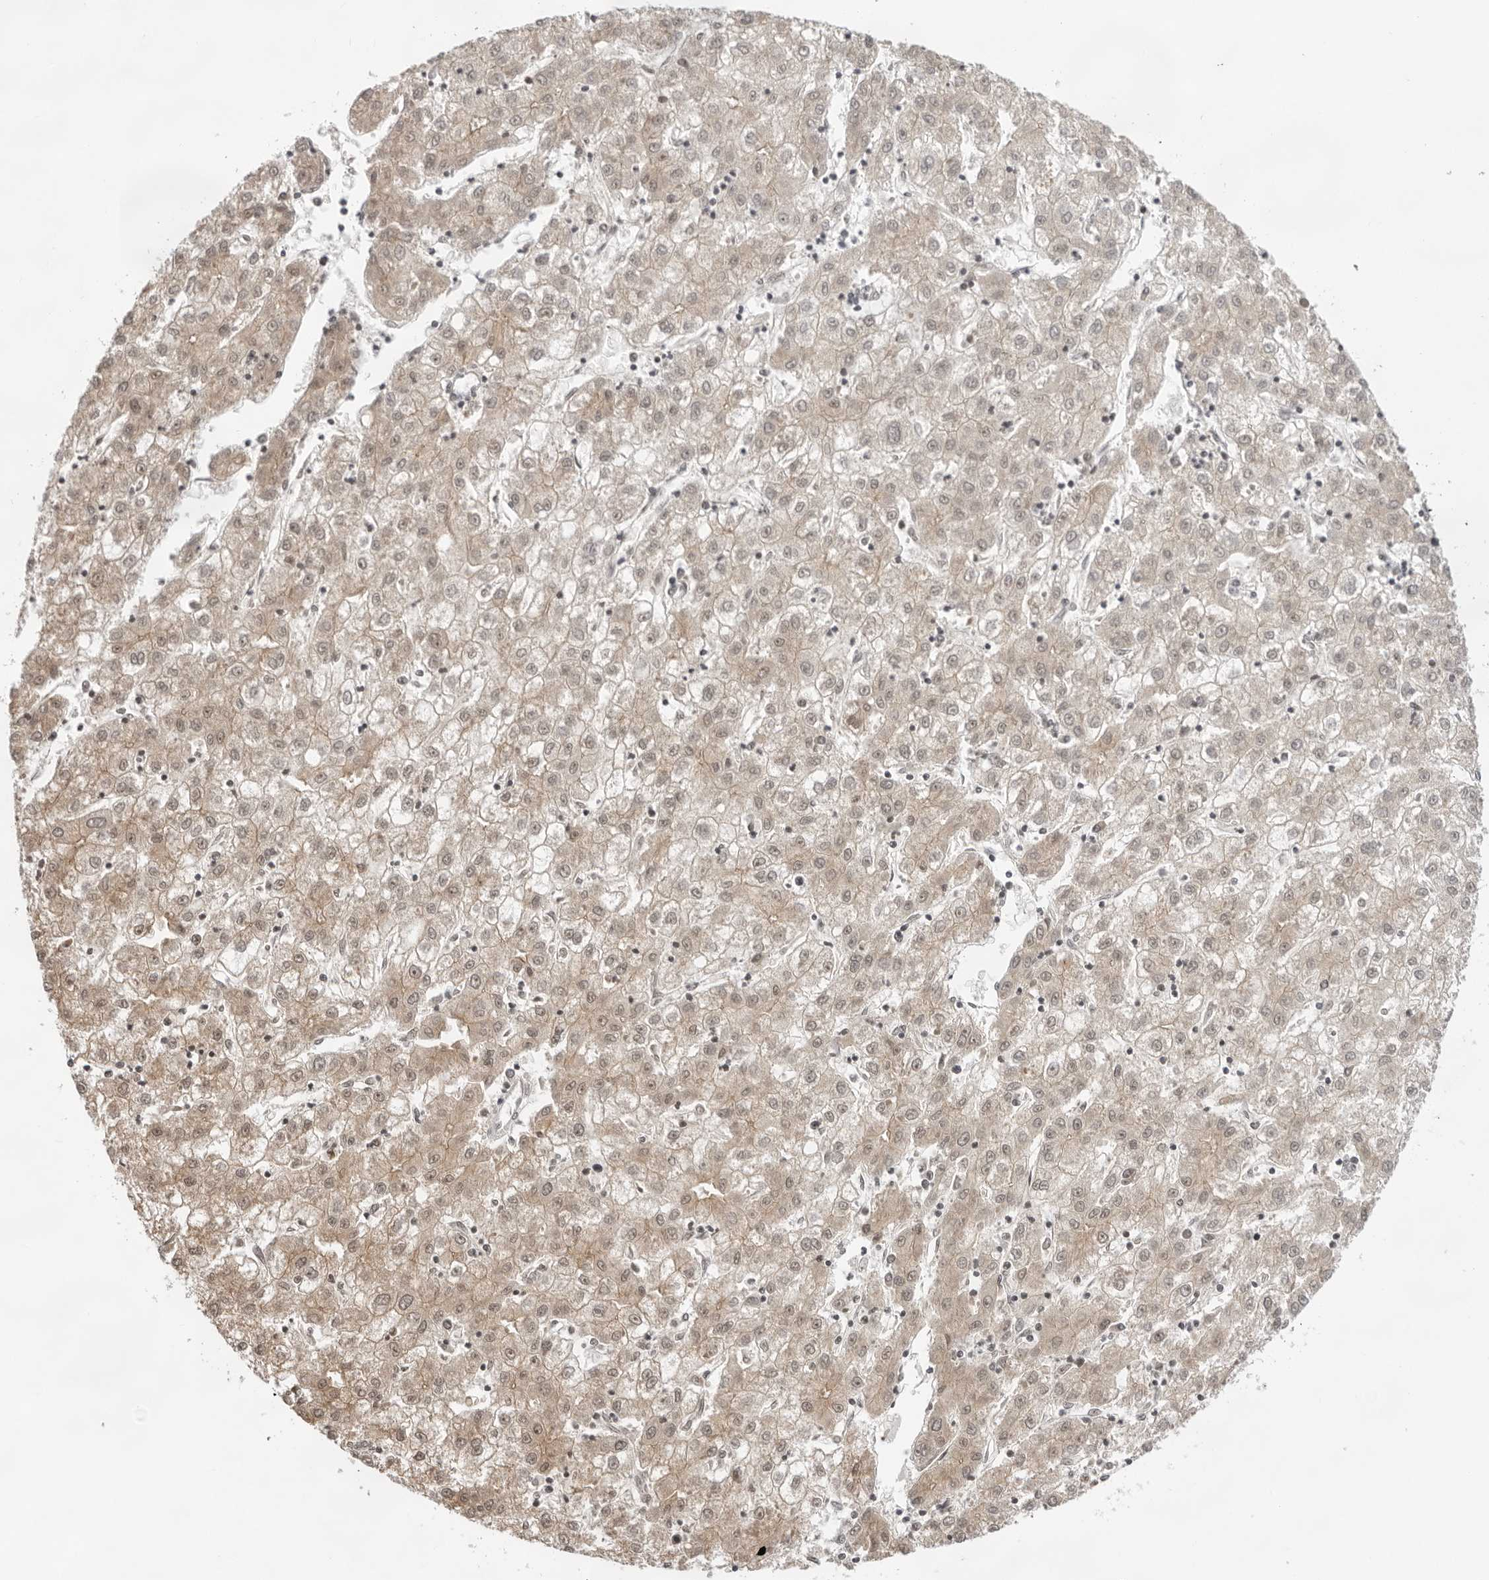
{"staining": {"intensity": "weak", "quantity": ">75%", "location": "cytoplasmic/membranous"}, "tissue": "liver cancer", "cell_type": "Tumor cells", "image_type": "cancer", "snomed": [{"axis": "morphology", "description": "Carcinoma, Hepatocellular, NOS"}, {"axis": "topography", "description": "Liver"}], "caption": "A low amount of weak cytoplasmic/membranous positivity is appreciated in approximately >75% of tumor cells in liver hepatocellular carcinoma tissue.", "gene": "EXOSC10", "patient": {"sex": "male", "age": 72}}